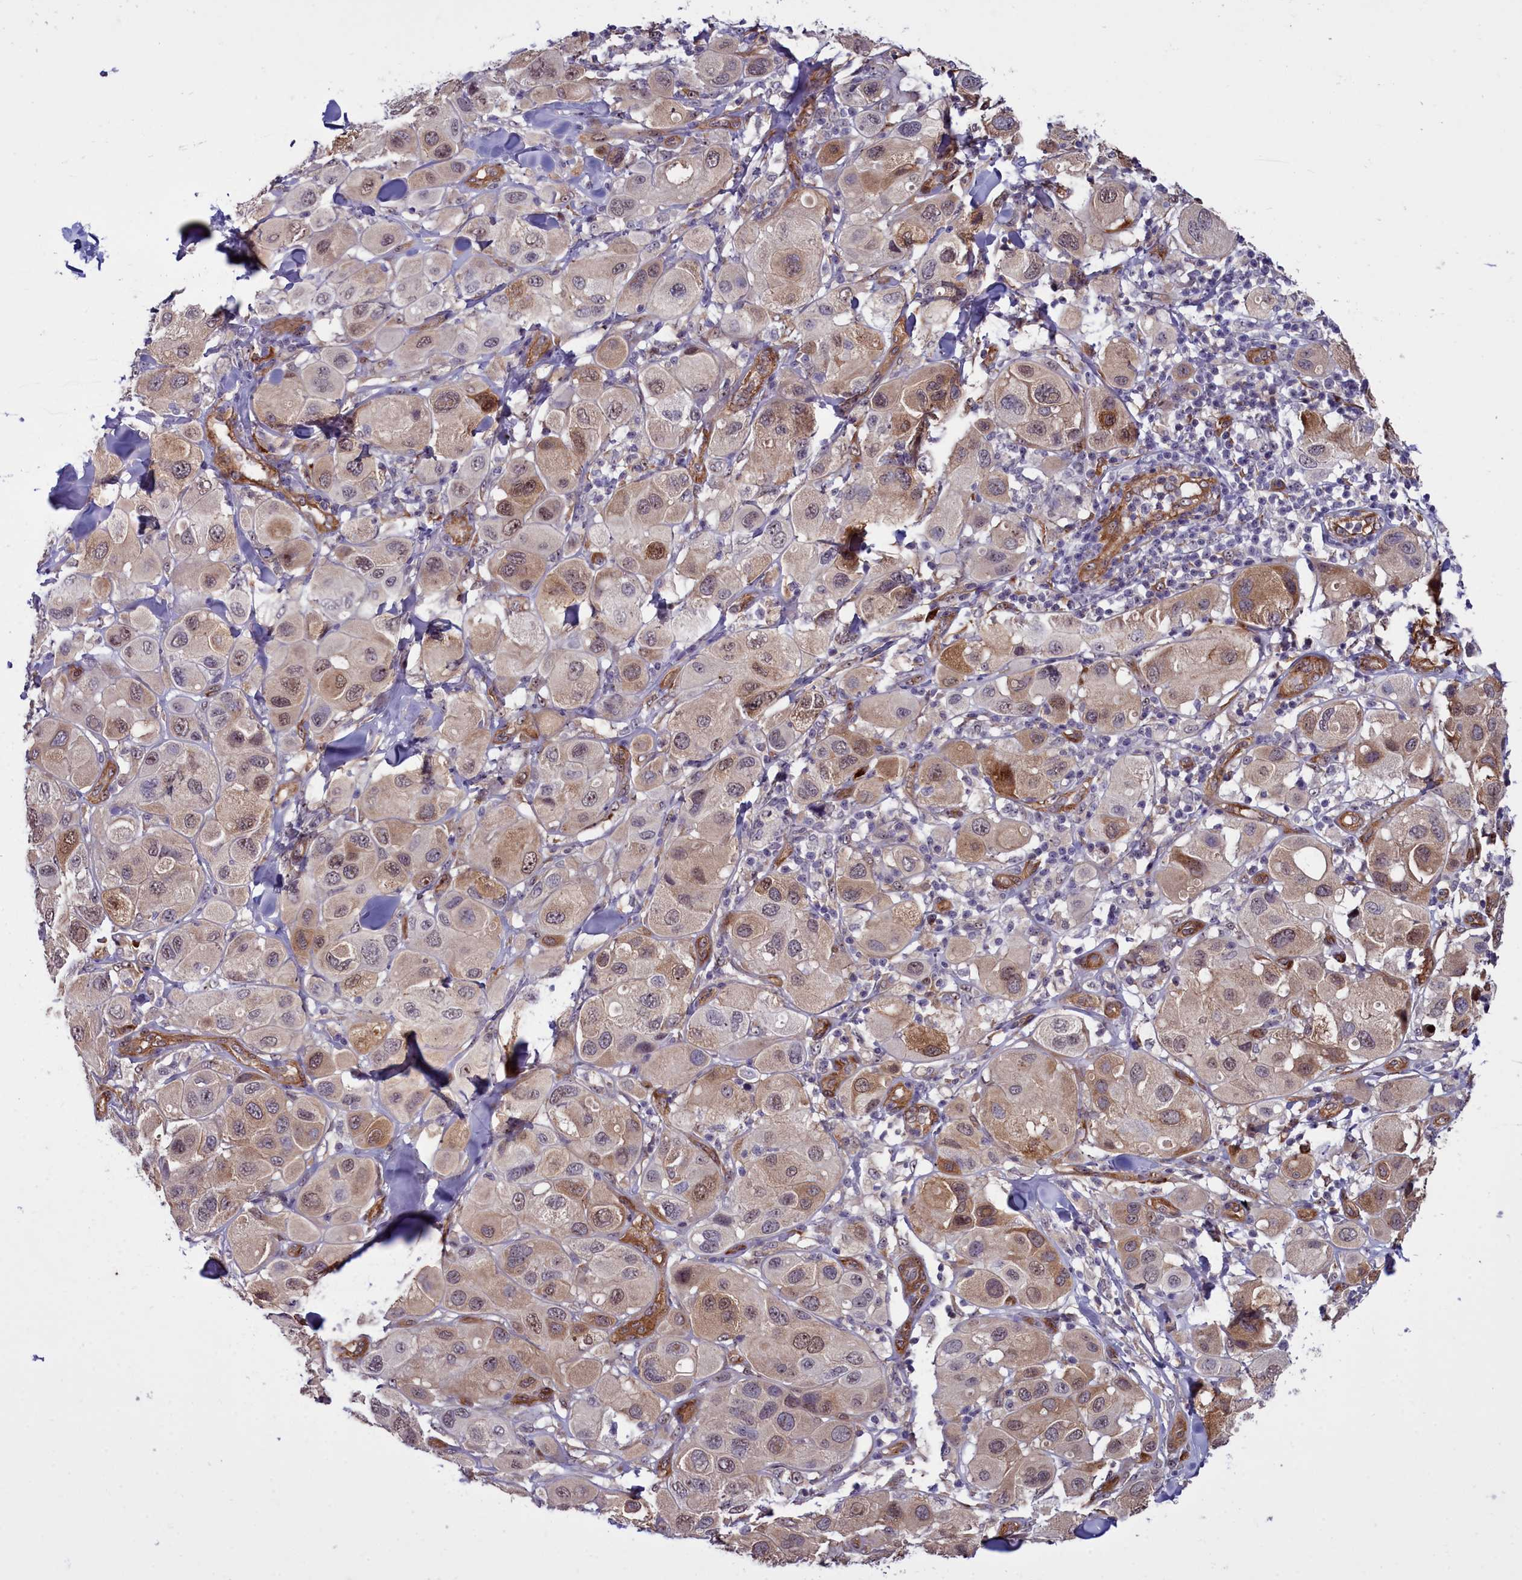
{"staining": {"intensity": "moderate", "quantity": "<25%", "location": "cytoplasmic/membranous,nuclear"}, "tissue": "melanoma", "cell_type": "Tumor cells", "image_type": "cancer", "snomed": [{"axis": "morphology", "description": "Malignant melanoma, Metastatic site"}, {"axis": "topography", "description": "Skin"}], "caption": "The image exhibits immunohistochemical staining of malignant melanoma (metastatic site). There is moderate cytoplasmic/membranous and nuclear staining is present in approximately <25% of tumor cells.", "gene": "BCAR1", "patient": {"sex": "male", "age": 41}}